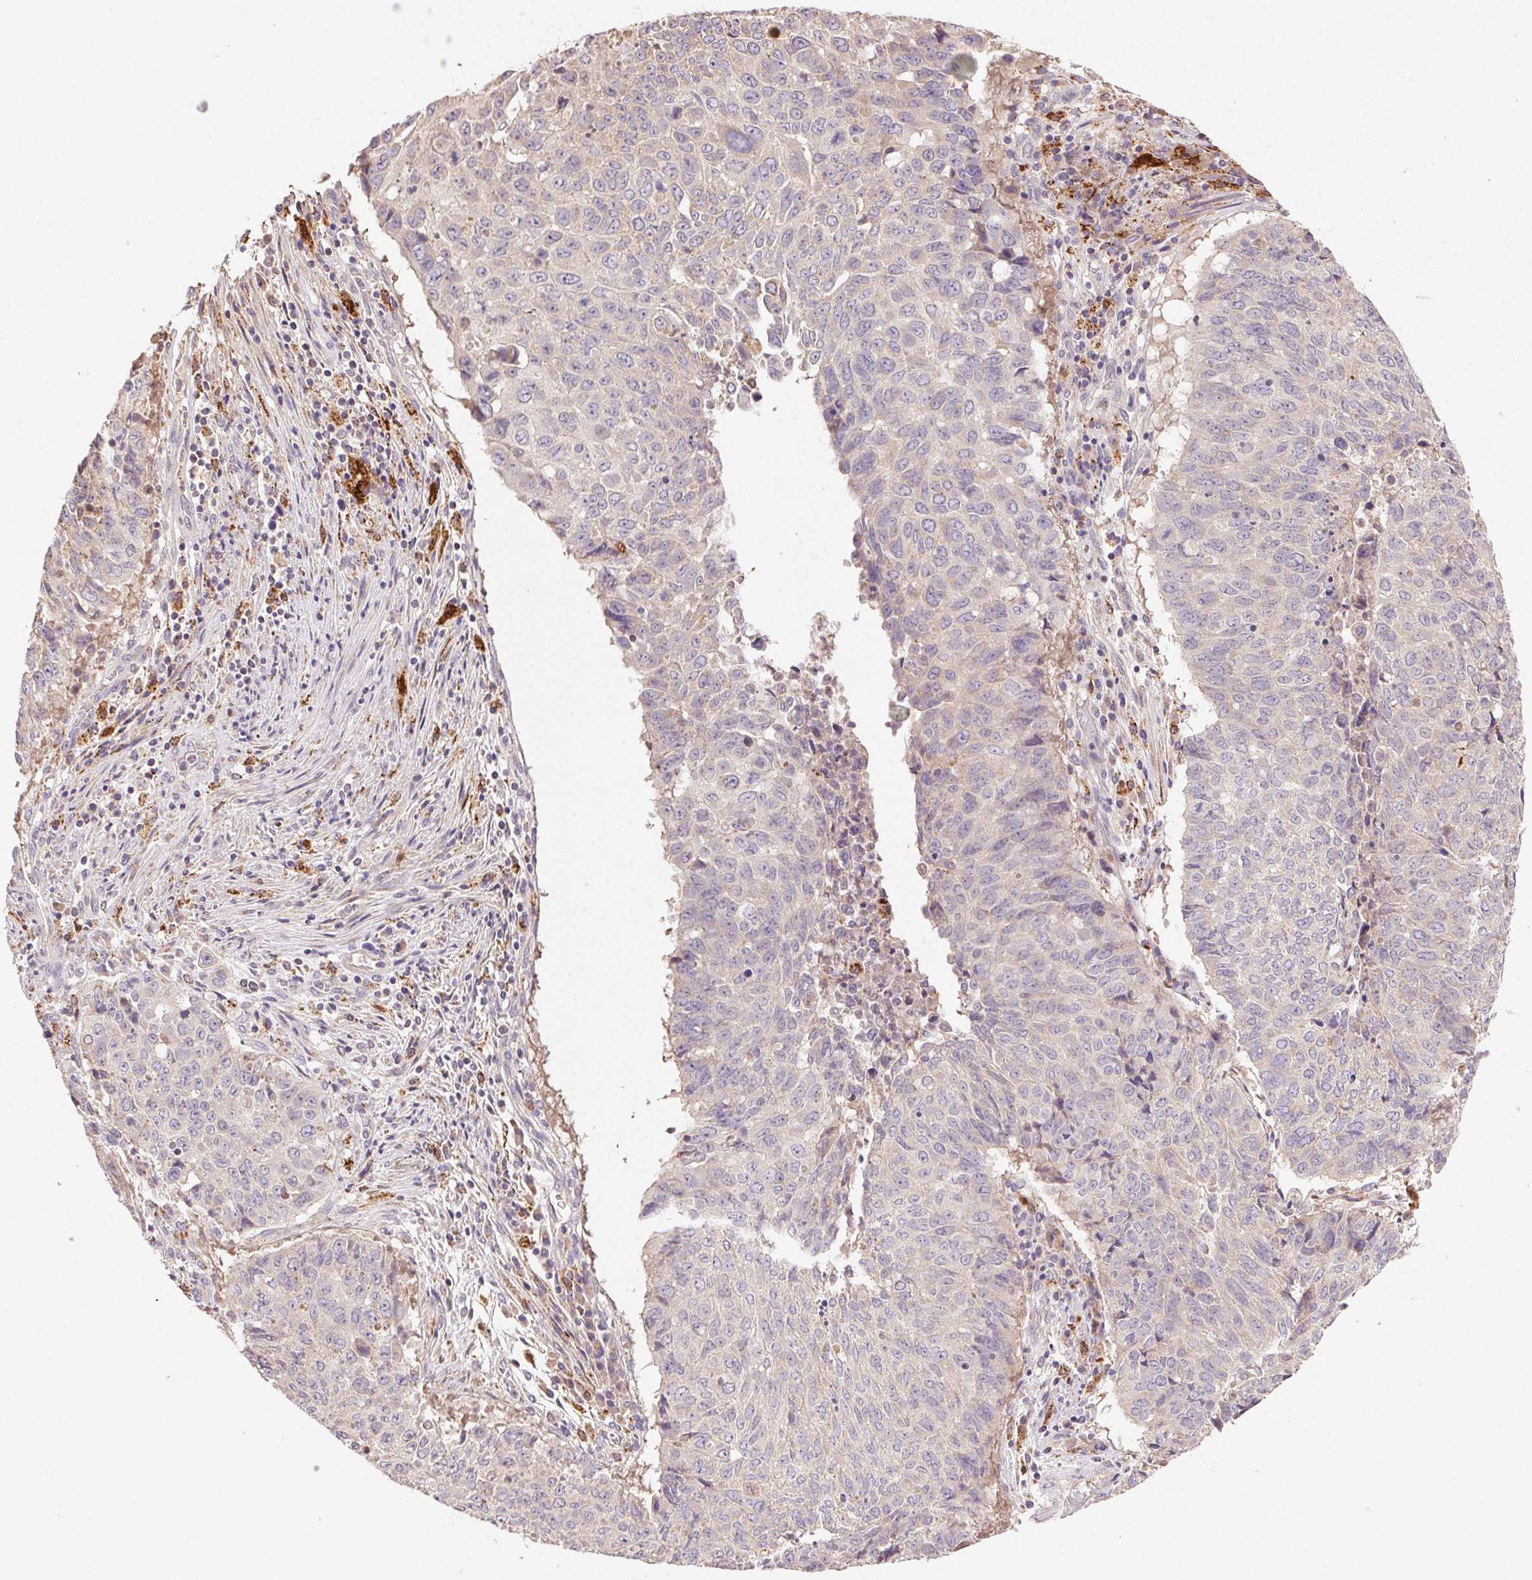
{"staining": {"intensity": "negative", "quantity": "none", "location": "none"}, "tissue": "lung cancer", "cell_type": "Tumor cells", "image_type": "cancer", "snomed": [{"axis": "morphology", "description": "Normal tissue, NOS"}, {"axis": "morphology", "description": "Squamous cell carcinoma, NOS"}, {"axis": "topography", "description": "Bronchus"}, {"axis": "topography", "description": "Lung"}], "caption": "Immunohistochemistry (IHC) micrograph of human lung cancer stained for a protein (brown), which displays no expression in tumor cells. (DAB (3,3'-diaminobenzidine) immunohistochemistry (IHC), high magnification).", "gene": "FNBP1L", "patient": {"sex": "male", "age": 64}}